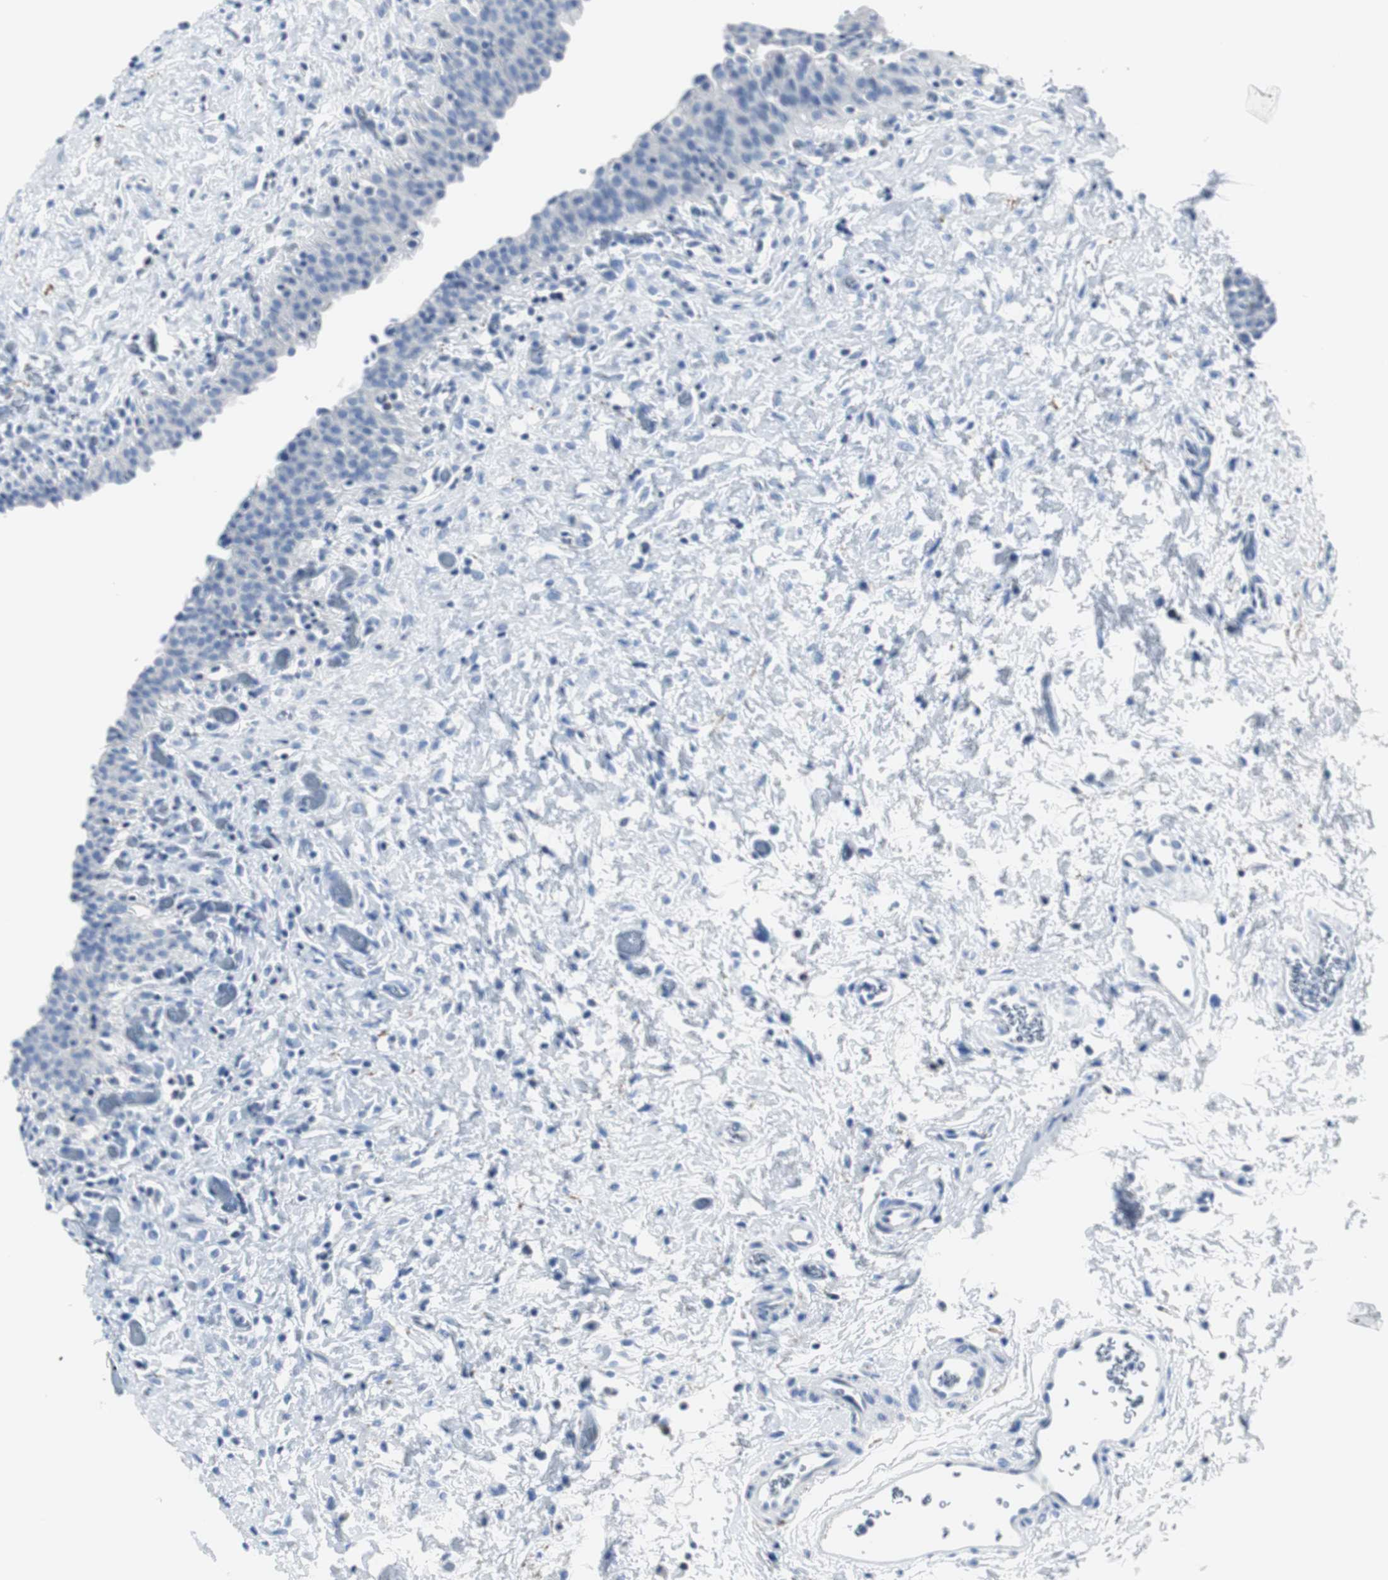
{"staining": {"intensity": "negative", "quantity": "none", "location": "none"}, "tissue": "urinary bladder", "cell_type": "Urothelial cells", "image_type": "normal", "snomed": [{"axis": "morphology", "description": "Normal tissue, NOS"}, {"axis": "topography", "description": "Urinary bladder"}], "caption": "Urinary bladder was stained to show a protein in brown. There is no significant positivity in urothelial cells. The staining was performed using DAB (3,3'-diaminobenzidine) to visualize the protein expression in brown, while the nuclei were stained in blue with hematoxylin (Magnification: 20x).", "gene": "GAP43", "patient": {"sex": "male", "age": 51}}